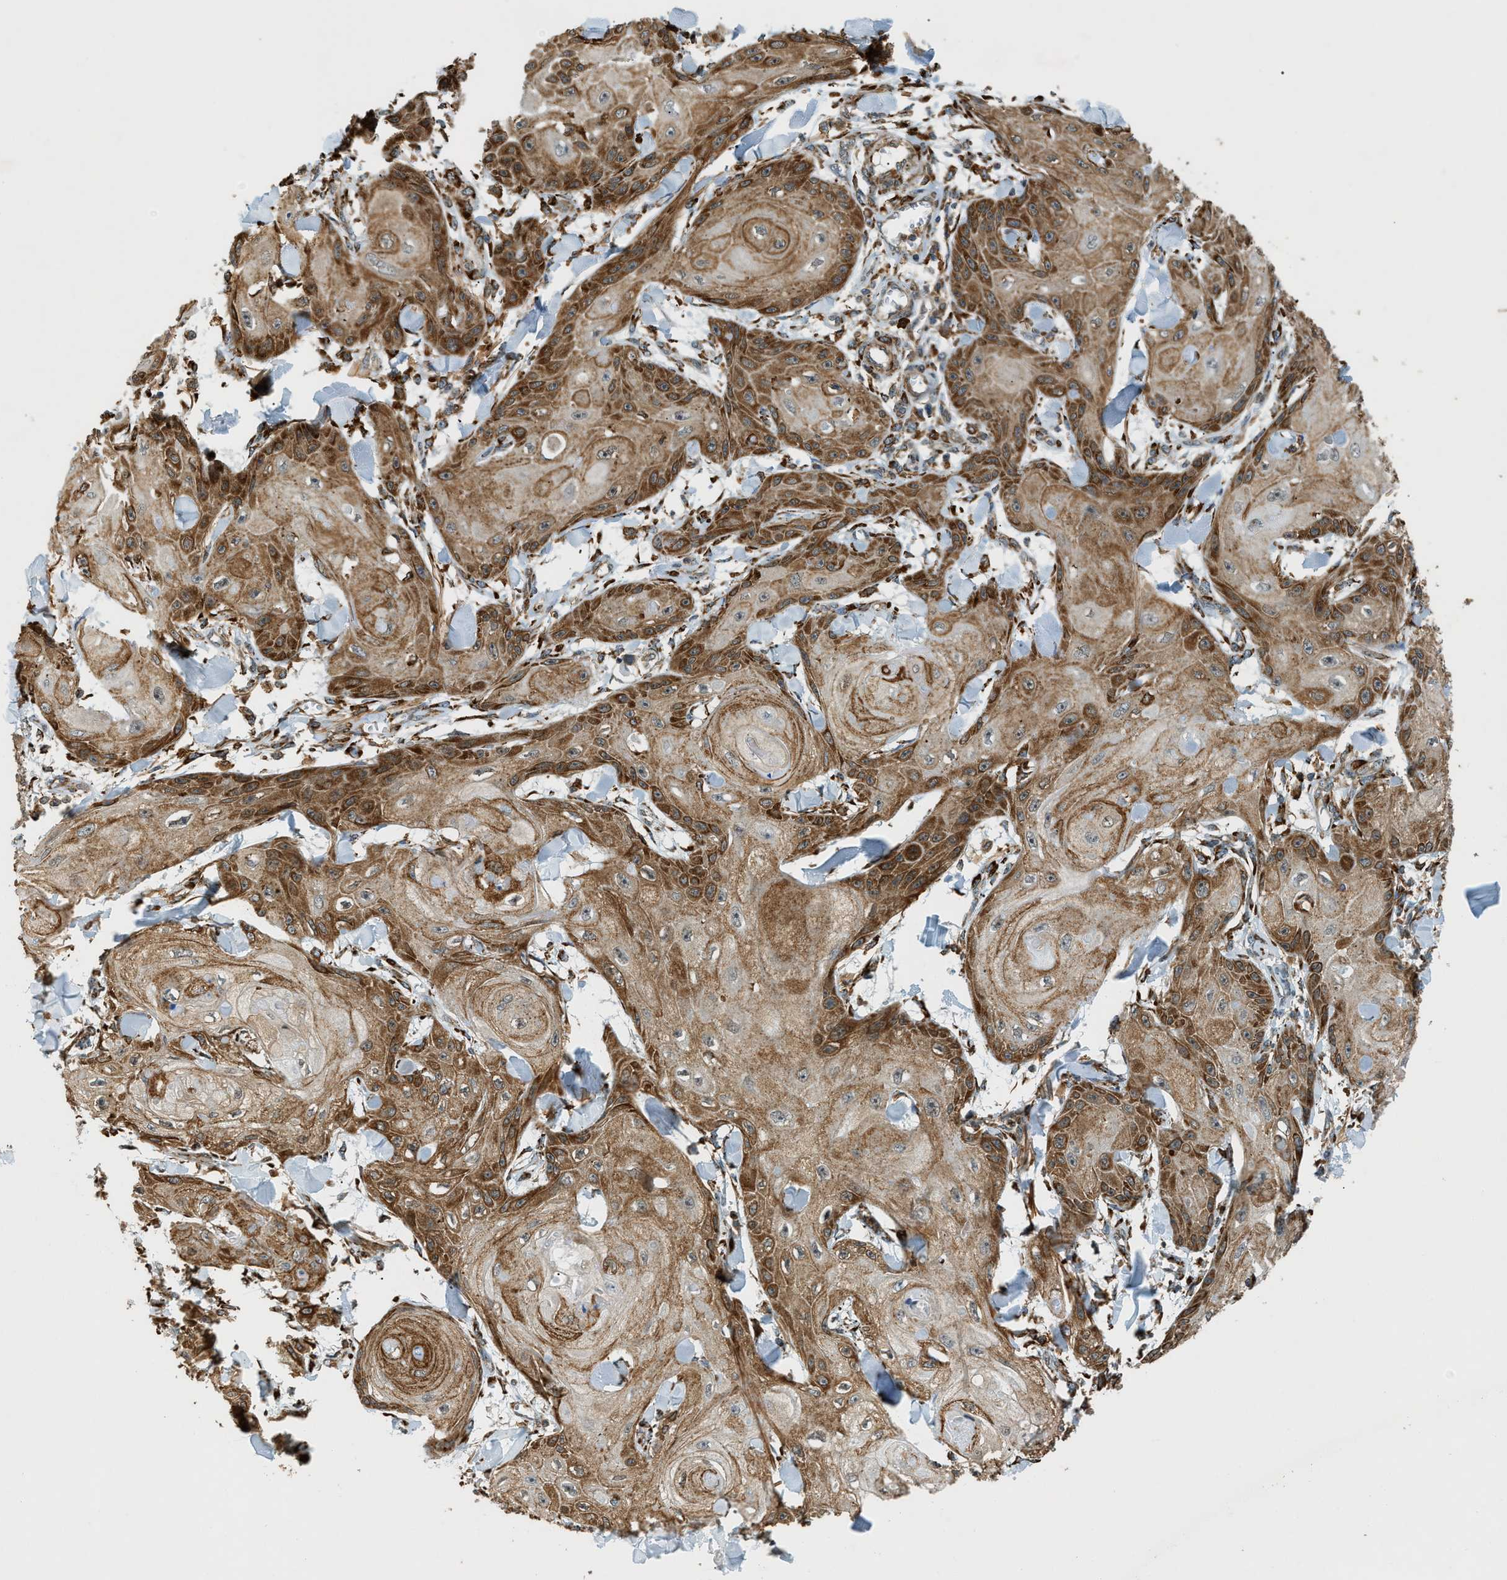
{"staining": {"intensity": "strong", "quantity": ">75%", "location": "cytoplasmic/membranous"}, "tissue": "skin cancer", "cell_type": "Tumor cells", "image_type": "cancer", "snomed": [{"axis": "morphology", "description": "Squamous cell carcinoma, NOS"}, {"axis": "topography", "description": "Skin"}], "caption": "Skin cancer was stained to show a protein in brown. There is high levels of strong cytoplasmic/membranous positivity in about >75% of tumor cells.", "gene": "SEMA4D", "patient": {"sex": "male", "age": 74}}